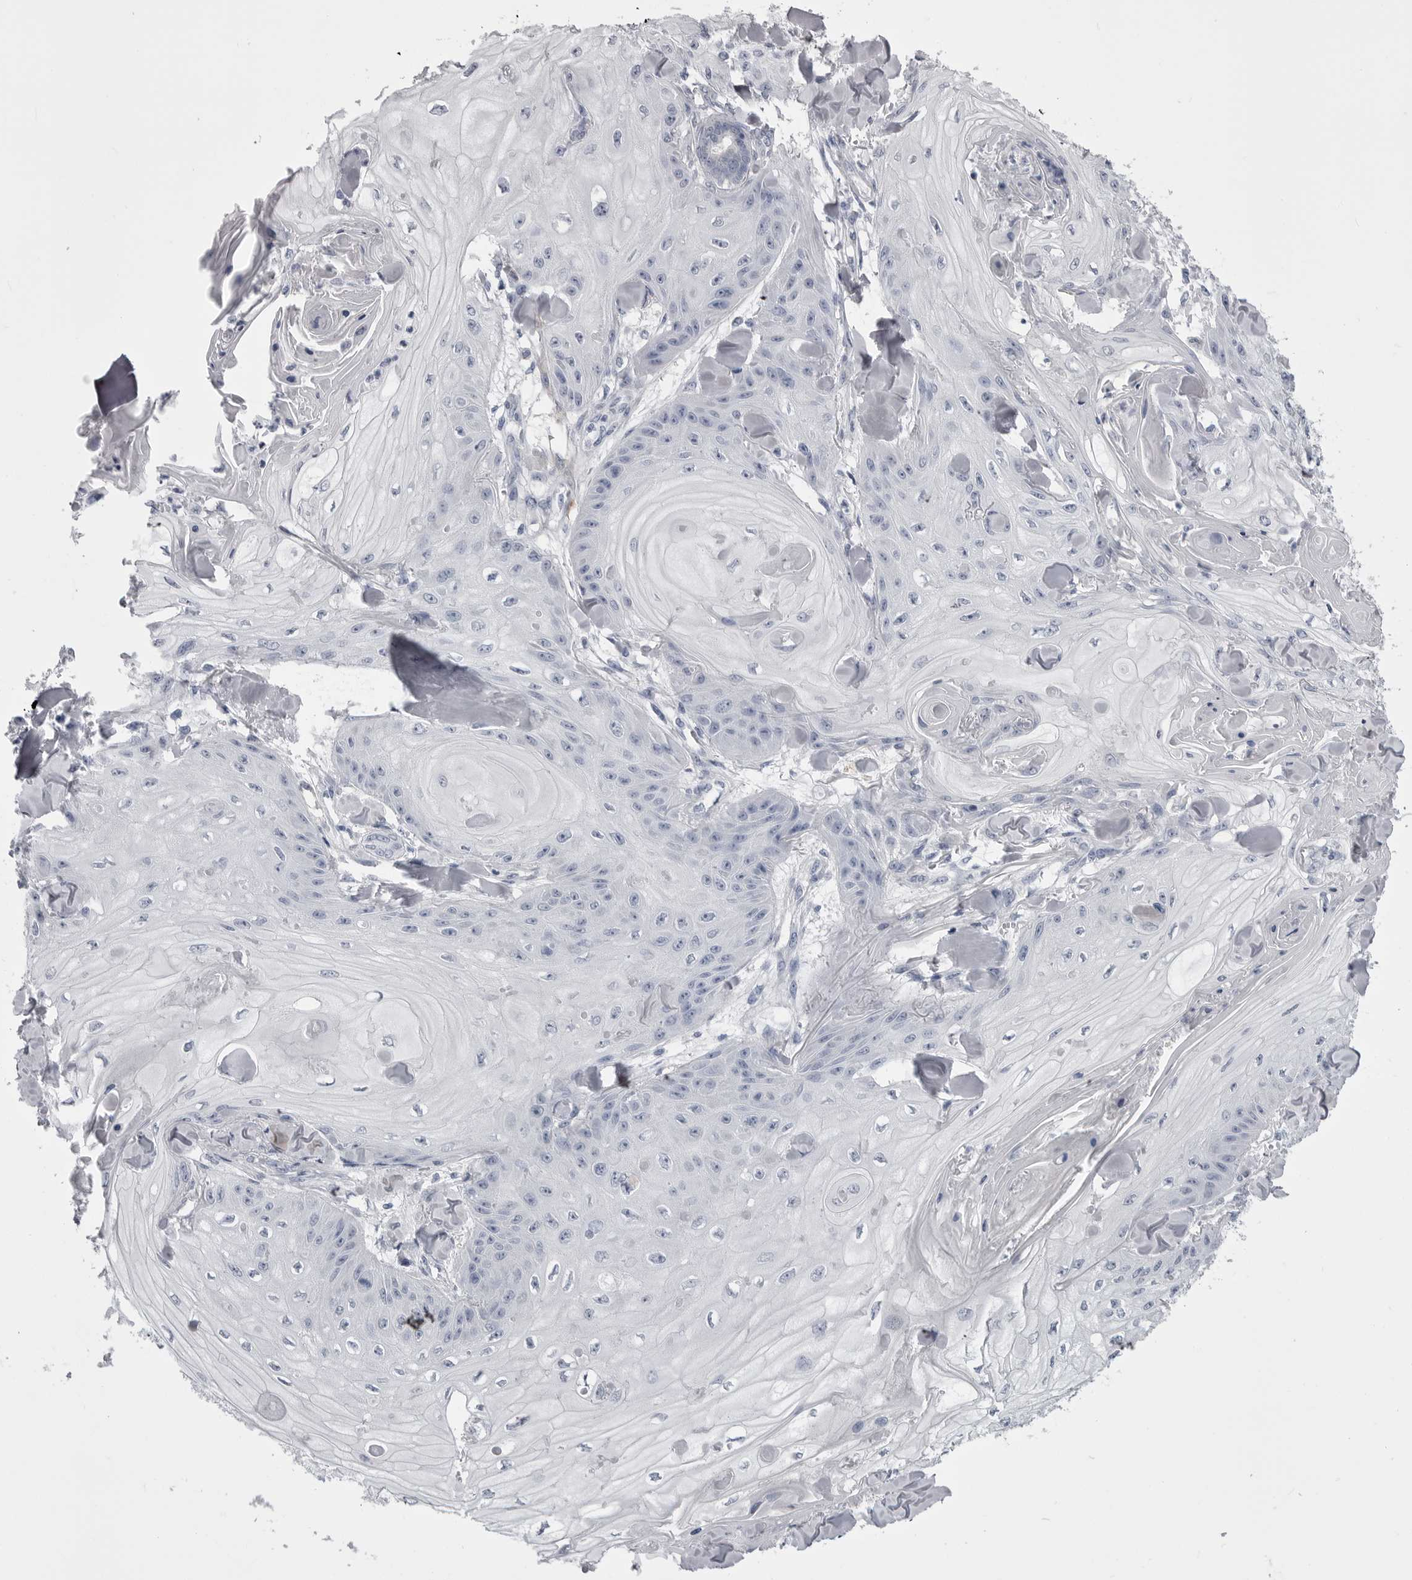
{"staining": {"intensity": "negative", "quantity": "none", "location": "none"}, "tissue": "skin cancer", "cell_type": "Tumor cells", "image_type": "cancer", "snomed": [{"axis": "morphology", "description": "Squamous cell carcinoma, NOS"}, {"axis": "topography", "description": "Skin"}], "caption": "This image is of squamous cell carcinoma (skin) stained with immunohistochemistry (IHC) to label a protein in brown with the nuclei are counter-stained blue. There is no staining in tumor cells. The staining is performed using DAB brown chromogen with nuclei counter-stained in using hematoxylin.", "gene": "ANK2", "patient": {"sex": "male", "age": 74}}